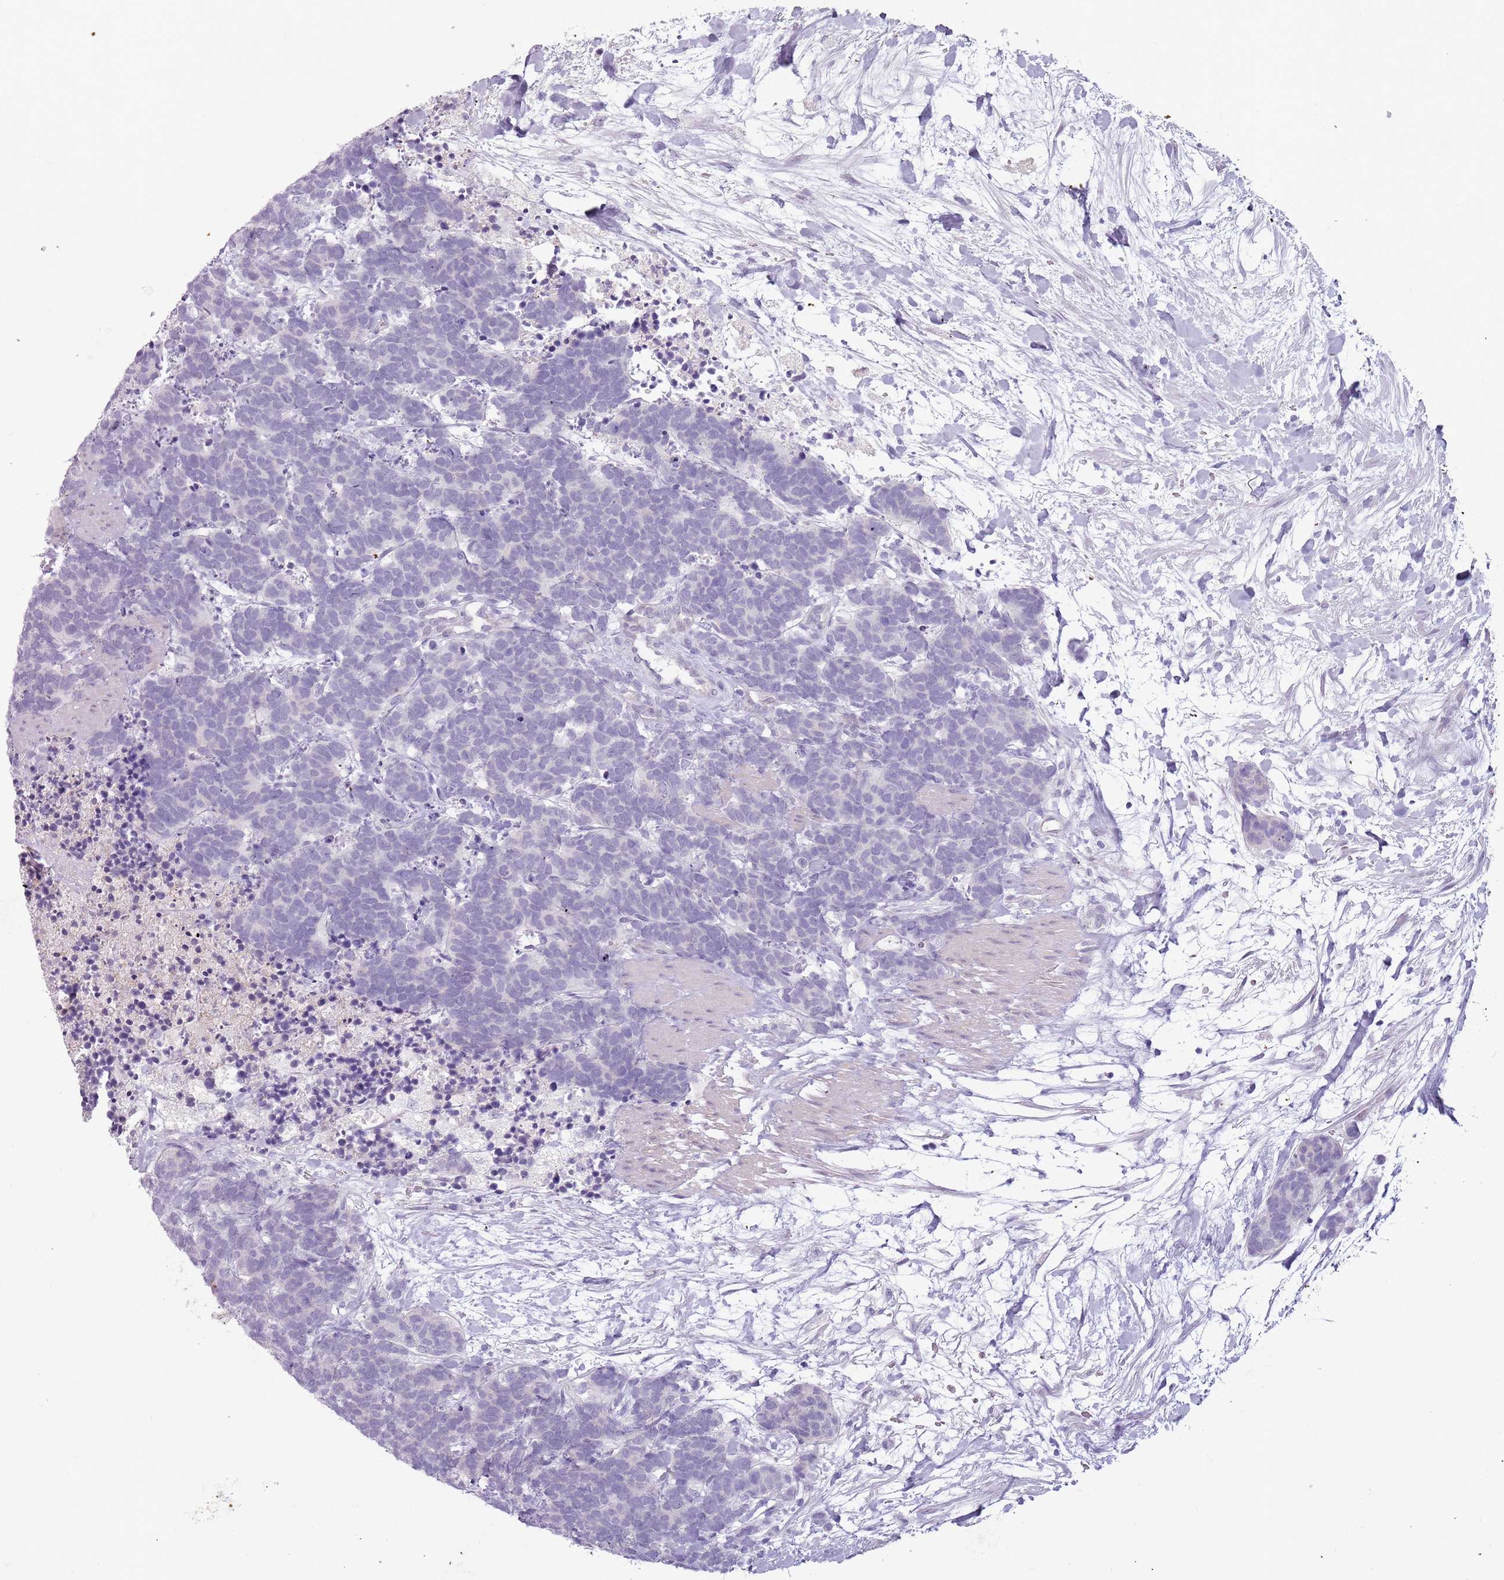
{"staining": {"intensity": "negative", "quantity": "none", "location": "none"}, "tissue": "carcinoid", "cell_type": "Tumor cells", "image_type": "cancer", "snomed": [{"axis": "morphology", "description": "Carcinoma, NOS"}, {"axis": "morphology", "description": "Carcinoid, malignant, NOS"}, {"axis": "topography", "description": "Prostate"}], "caption": "Immunohistochemistry of human carcinoma exhibits no staining in tumor cells.", "gene": "RFX2", "patient": {"sex": "male", "age": 57}}